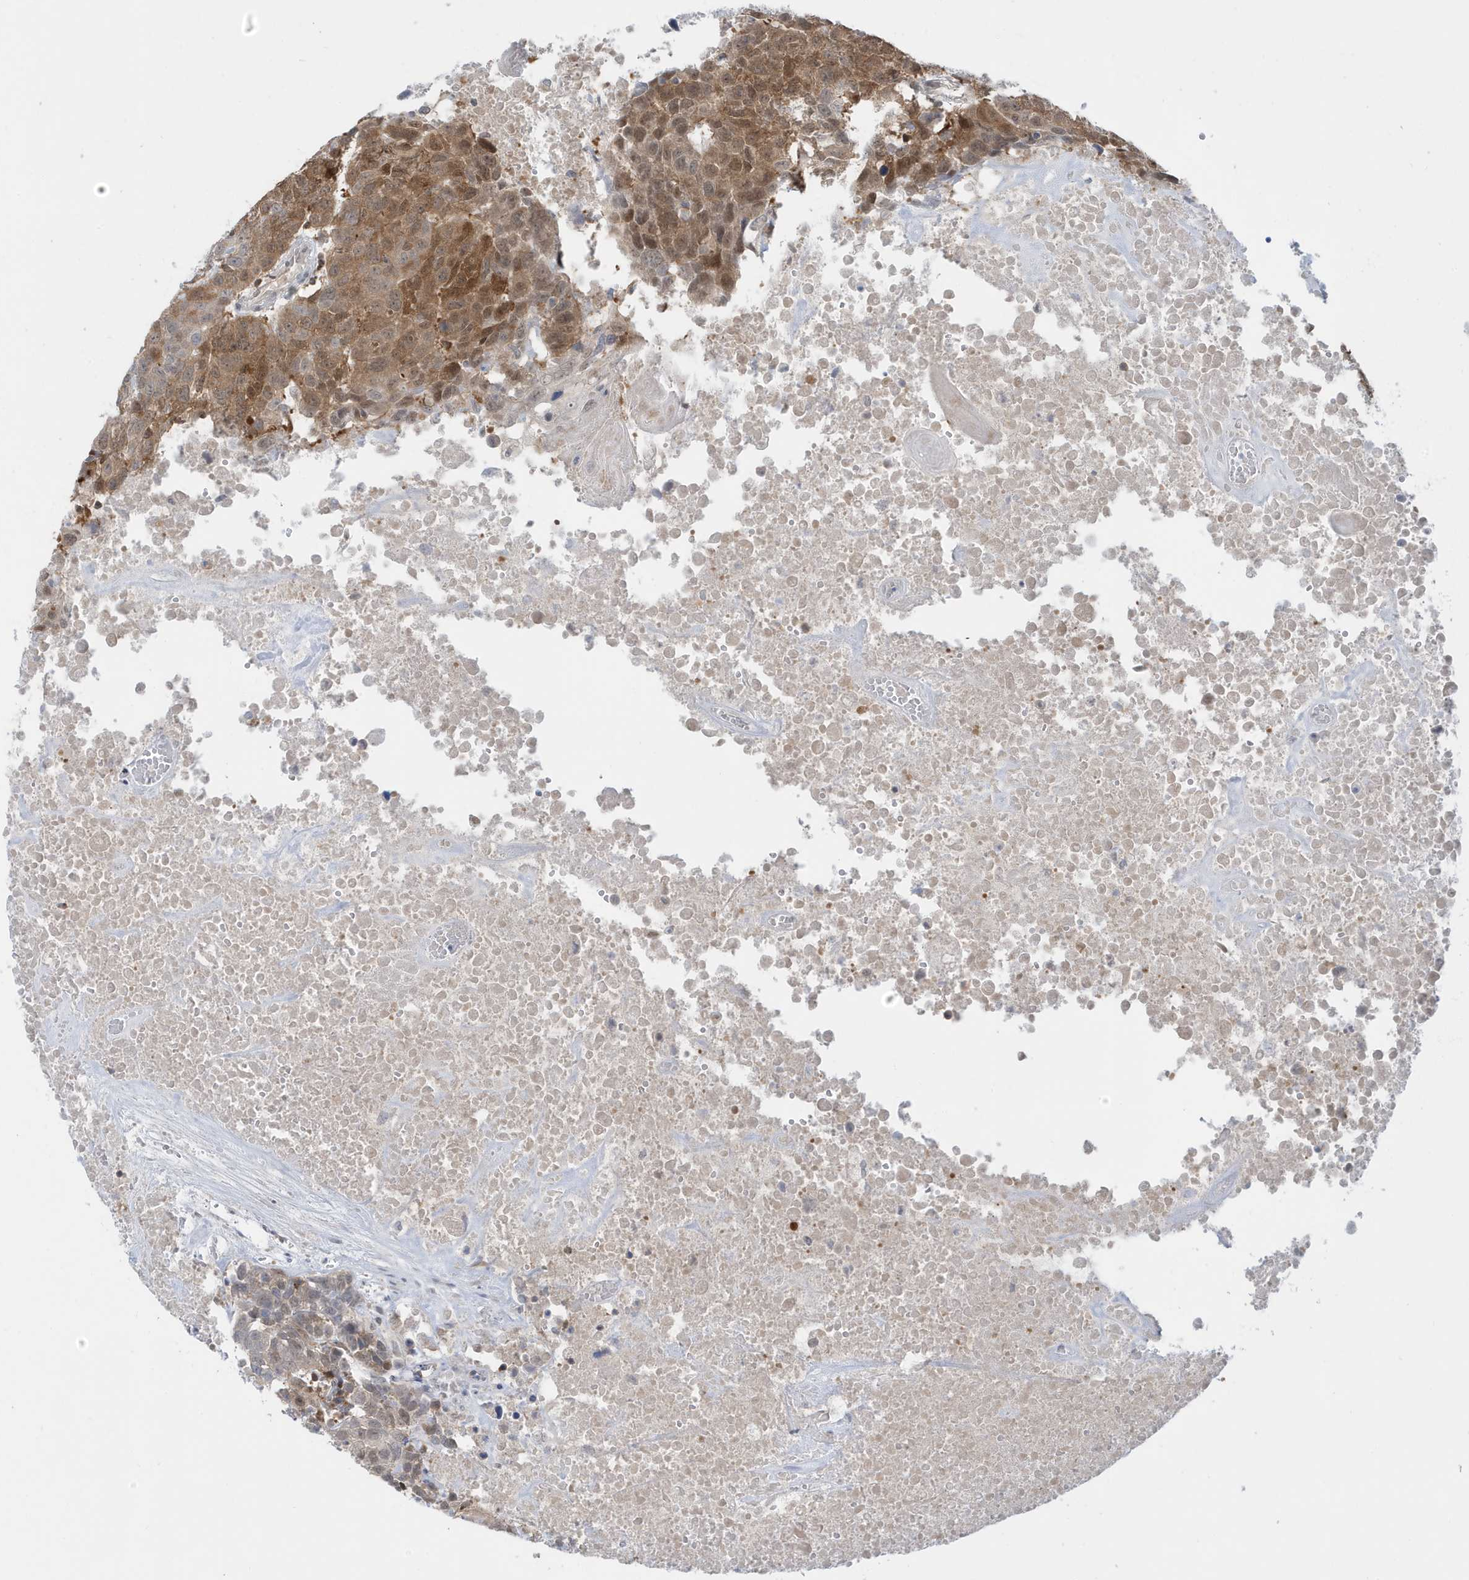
{"staining": {"intensity": "moderate", "quantity": ">75%", "location": "cytoplasmic/membranous,nuclear"}, "tissue": "head and neck cancer", "cell_type": "Tumor cells", "image_type": "cancer", "snomed": [{"axis": "morphology", "description": "Squamous cell carcinoma, NOS"}, {"axis": "topography", "description": "Head-Neck"}], "caption": "The immunohistochemical stain shows moderate cytoplasmic/membranous and nuclear positivity in tumor cells of head and neck squamous cell carcinoma tissue.", "gene": "OGA", "patient": {"sex": "male", "age": 66}}